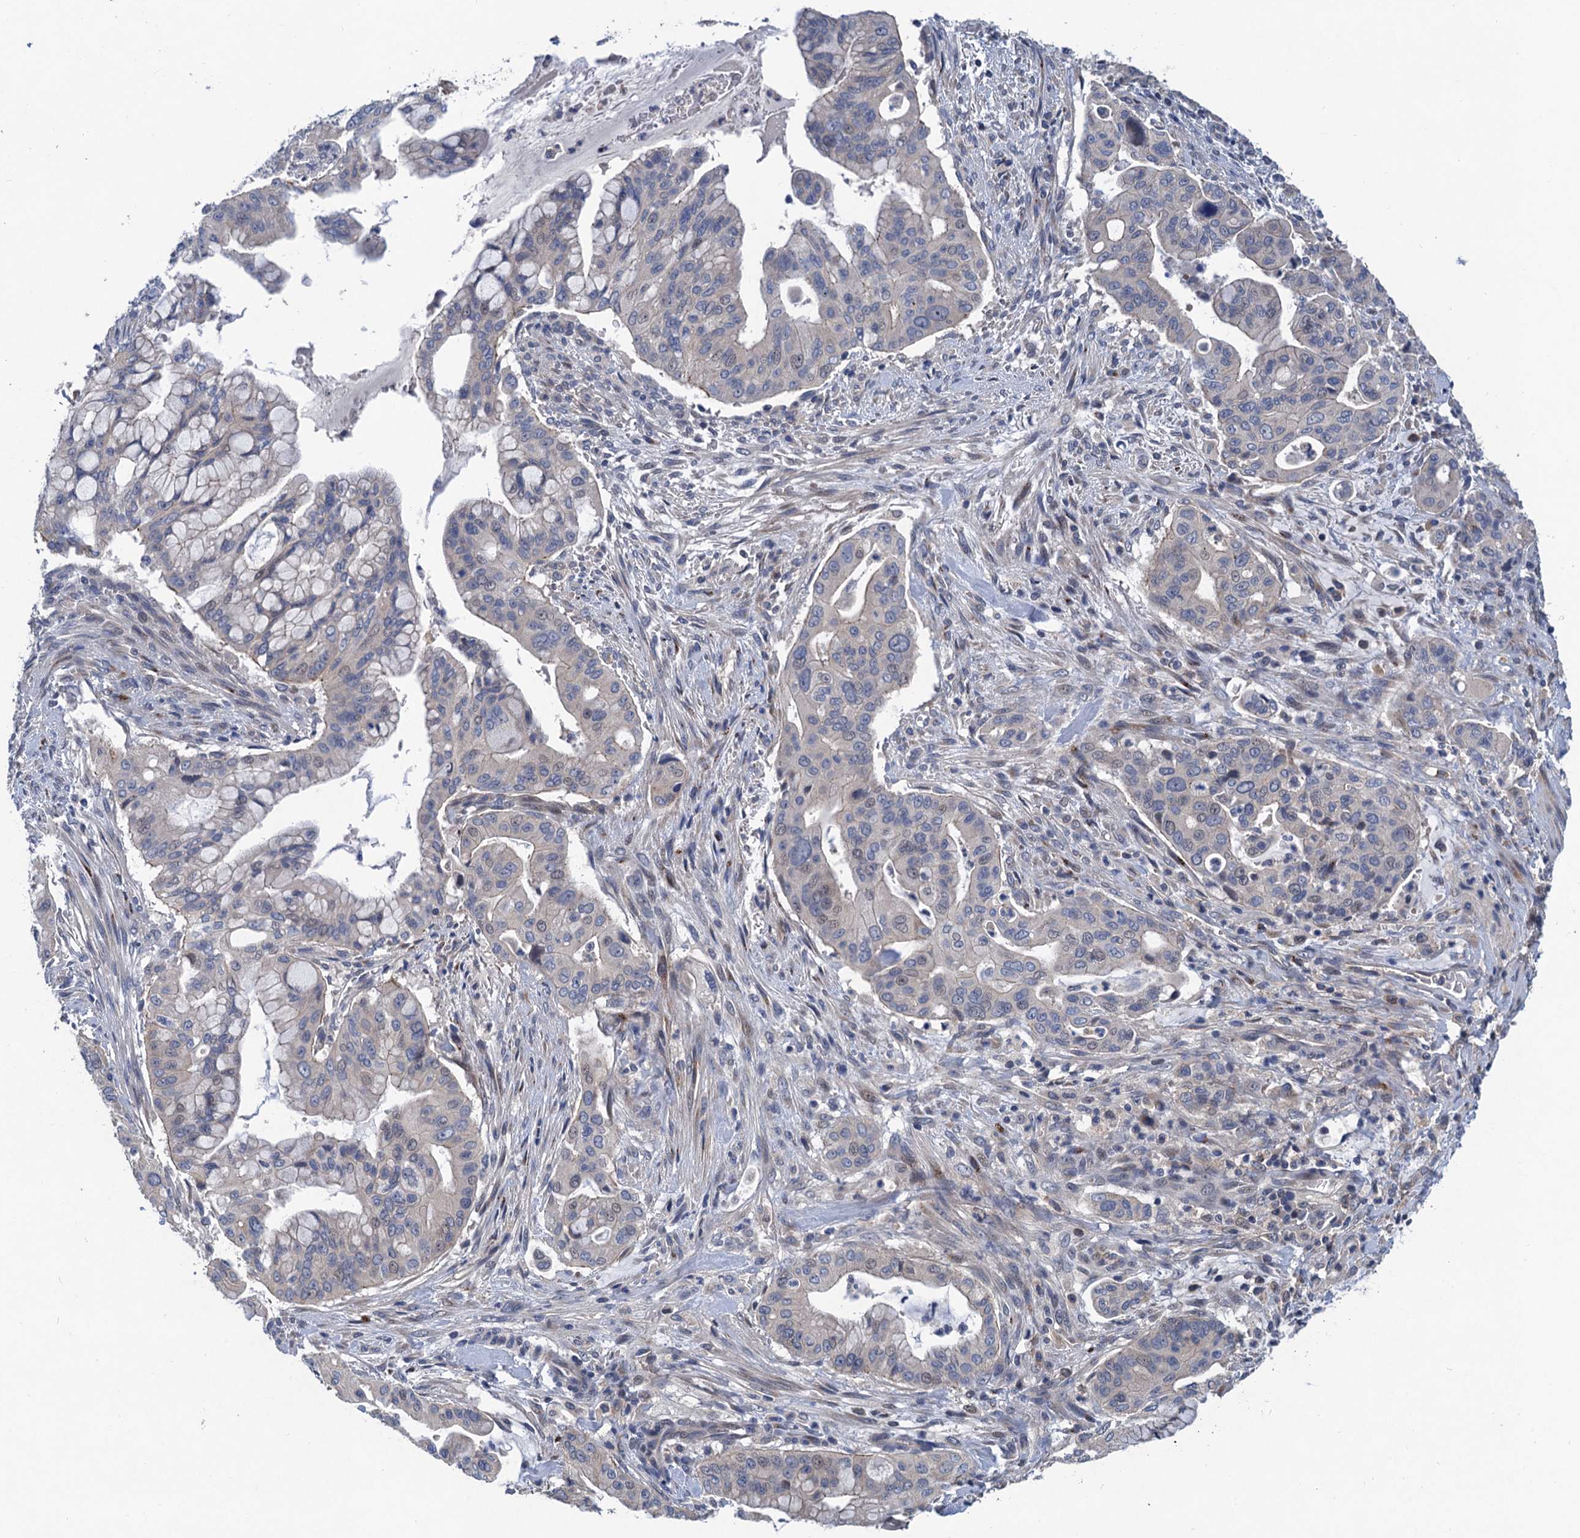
{"staining": {"intensity": "negative", "quantity": "none", "location": "none"}, "tissue": "pancreatic cancer", "cell_type": "Tumor cells", "image_type": "cancer", "snomed": [{"axis": "morphology", "description": "Adenocarcinoma, NOS"}, {"axis": "topography", "description": "Pancreas"}], "caption": "A histopathology image of human pancreatic cancer (adenocarcinoma) is negative for staining in tumor cells.", "gene": "TRAF7", "patient": {"sex": "male", "age": 46}}